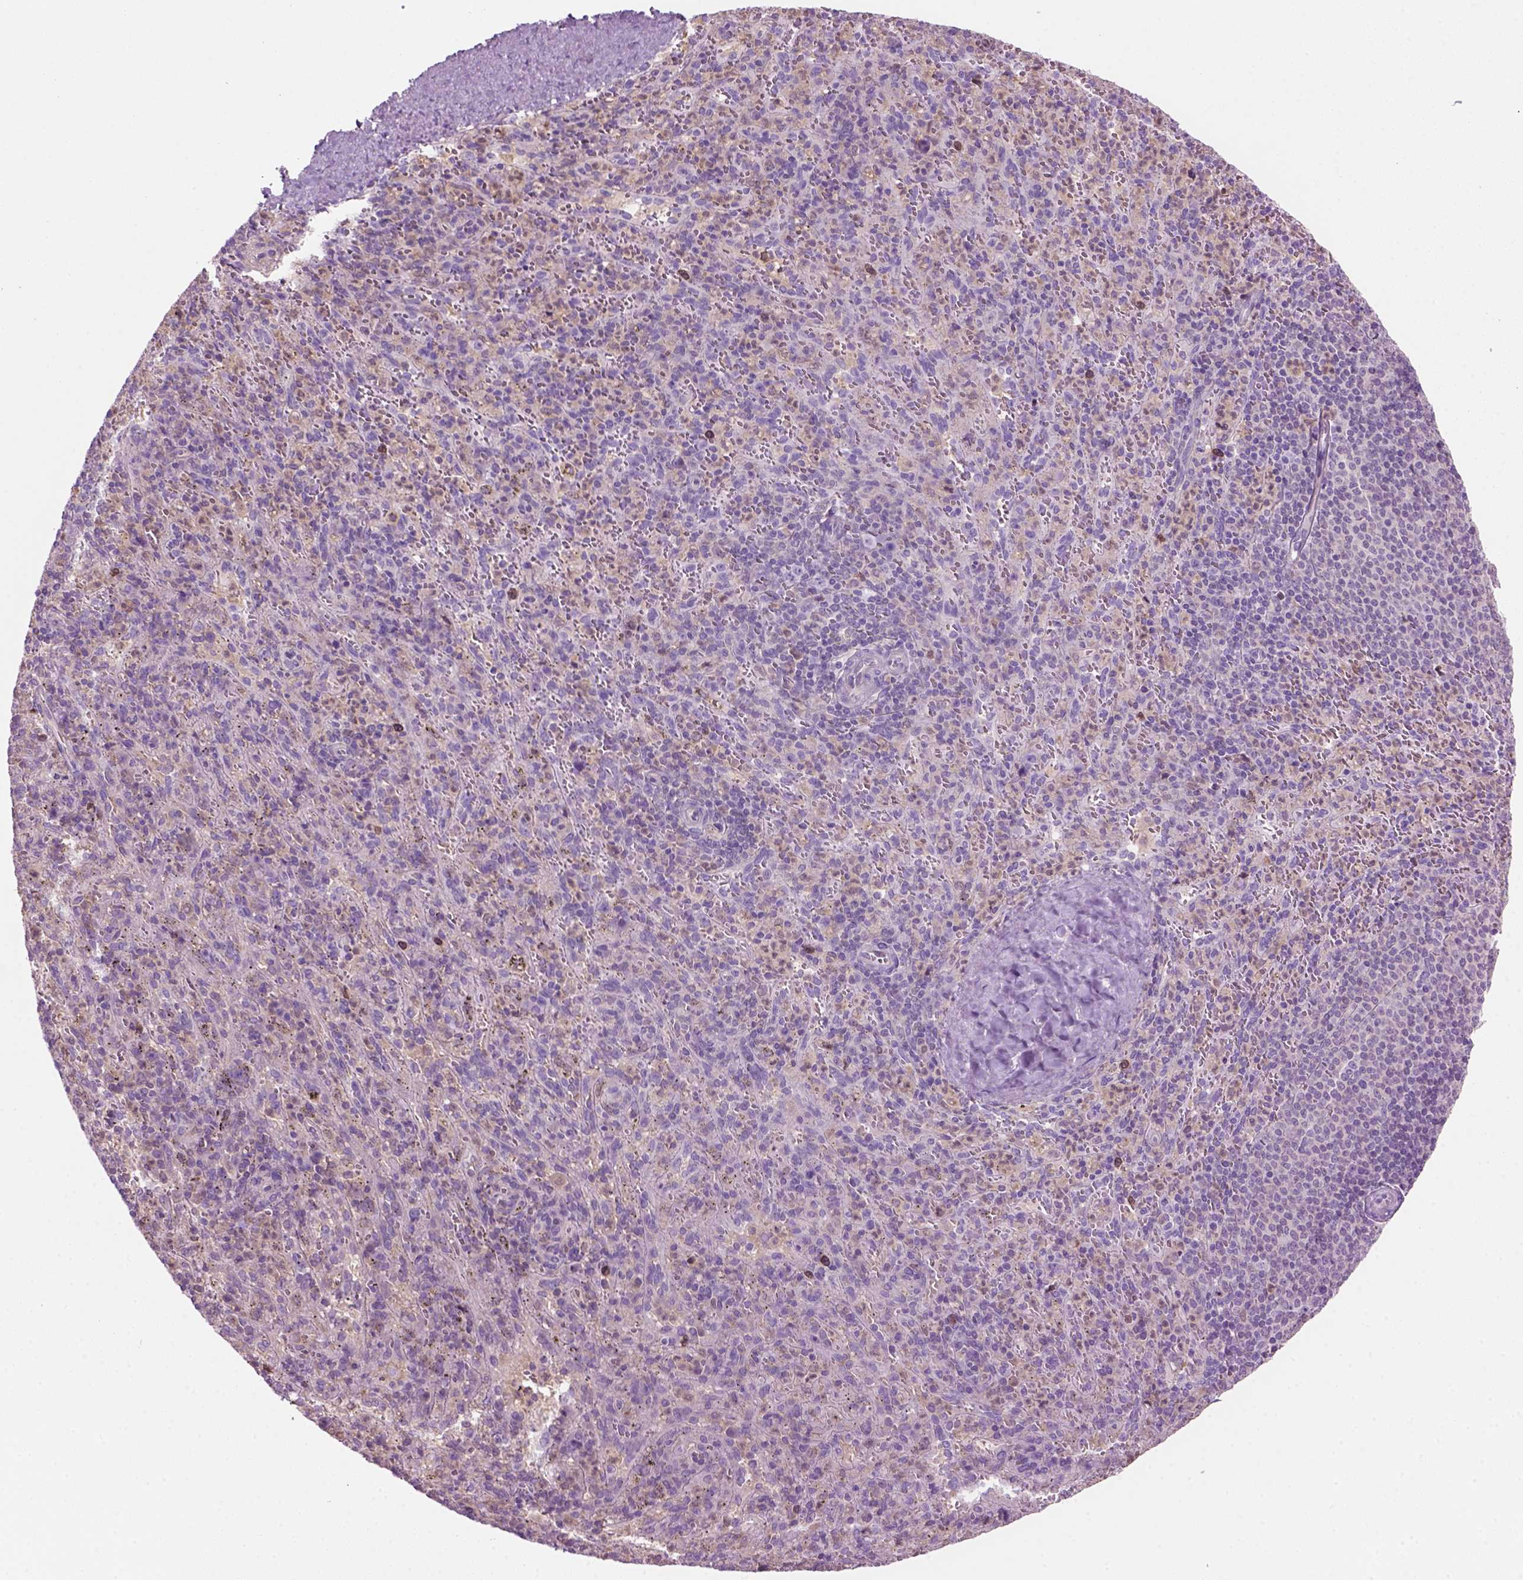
{"staining": {"intensity": "moderate", "quantity": "<25%", "location": "cytoplasmic/membranous"}, "tissue": "spleen", "cell_type": "Cells in red pulp", "image_type": "normal", "snomed": [{"axis": "morphology", "description": "Normal tissue, NOS"}, {"axis": "topography", "description": "Spleen"}], "caption": "IHC image of benign spleen: spleen stained using IHC reveals low levels of moderate protein expression localized specifically in the cytoplasmic/membranous of cells in red pulp, appearing as a cytoplasmic/membranous brown color.", "gene": "CD84", "patient": {"sex": "male", "age": 57}}